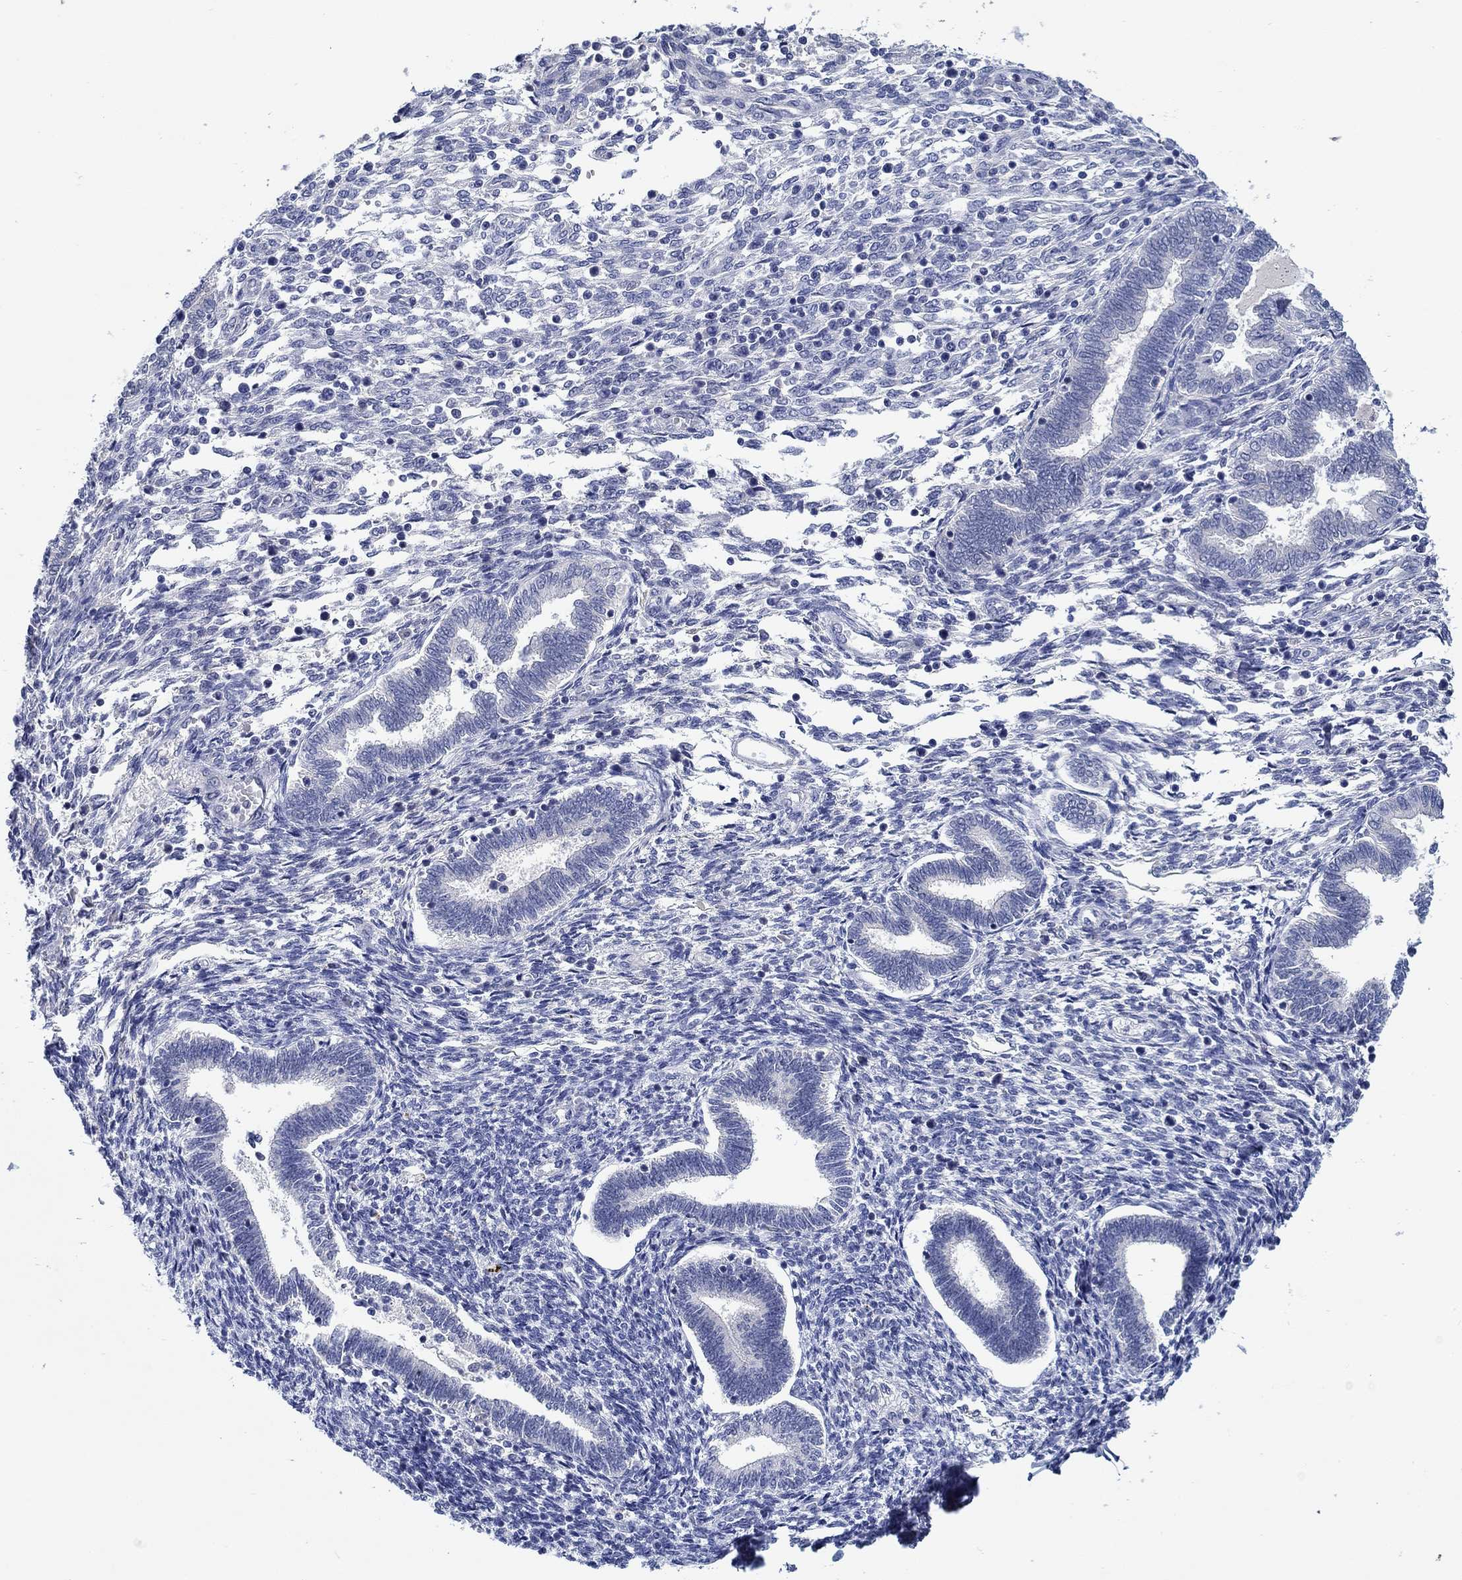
{"staining": {"intensity": "negative", "quantity": "none", "location": "none"}, "tissue": "endometrium", "cell_type": "Cells in endometrial stroma", "image_type": "normal", "snomed": [{"axis": "morphology", "description": "Normal tissue, NOS"}, {"axis": "topography", "description": "Endometrium"}], "caption": "Cells in endometrial stroma are negative for brown protein staining in benign endometrium. (DAB (3,3'-diaminobenzidine) immunohistochemistry (IHC), high magnification).", "gene": "MC2R", "patient": {"sex": "female", "age": 42}}